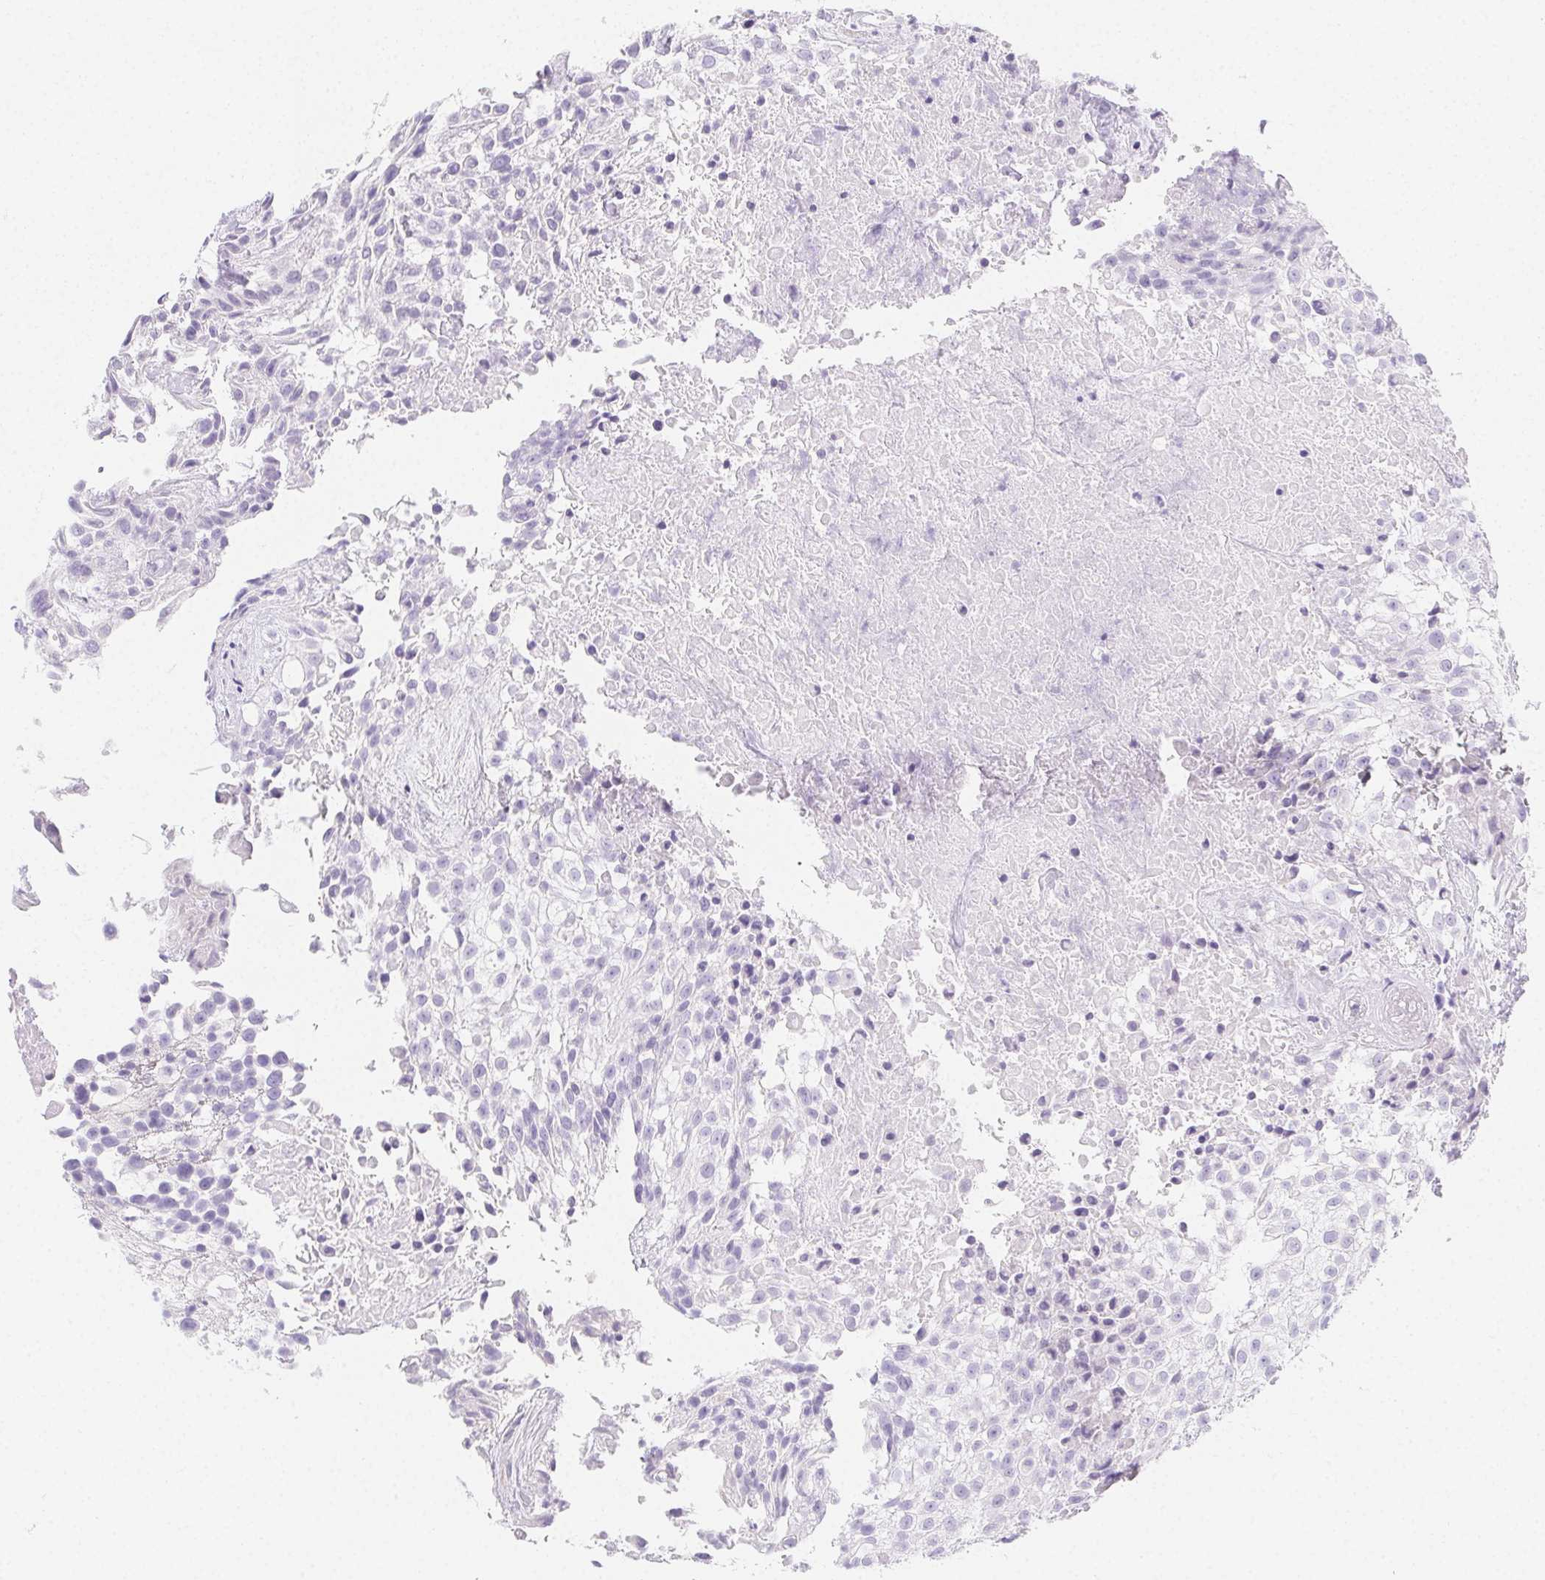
{"staining": {"intensity": "negative", "quantity": "none", "location": "none"}, "tissue": "urothelial cancer", "cell_type": "Tumor cells", "image_type": "cancer", "snomed": [{"axis": "morphology", "description": "Urothelial carcinoma, High grade"}, {"axis": "topography", "description": "Urinary bladder"}], "caption": "Immunohistochemistry (IHC) of human urothelial cancer demonstrates no staining in tumor cells. (DAB (3,3'-diaminobenzidine) immunohistochemistry visualized using brightfield microscopy, high magnification).", "gene": "HRC", "patient": {"sex": "male", "age": 56}}